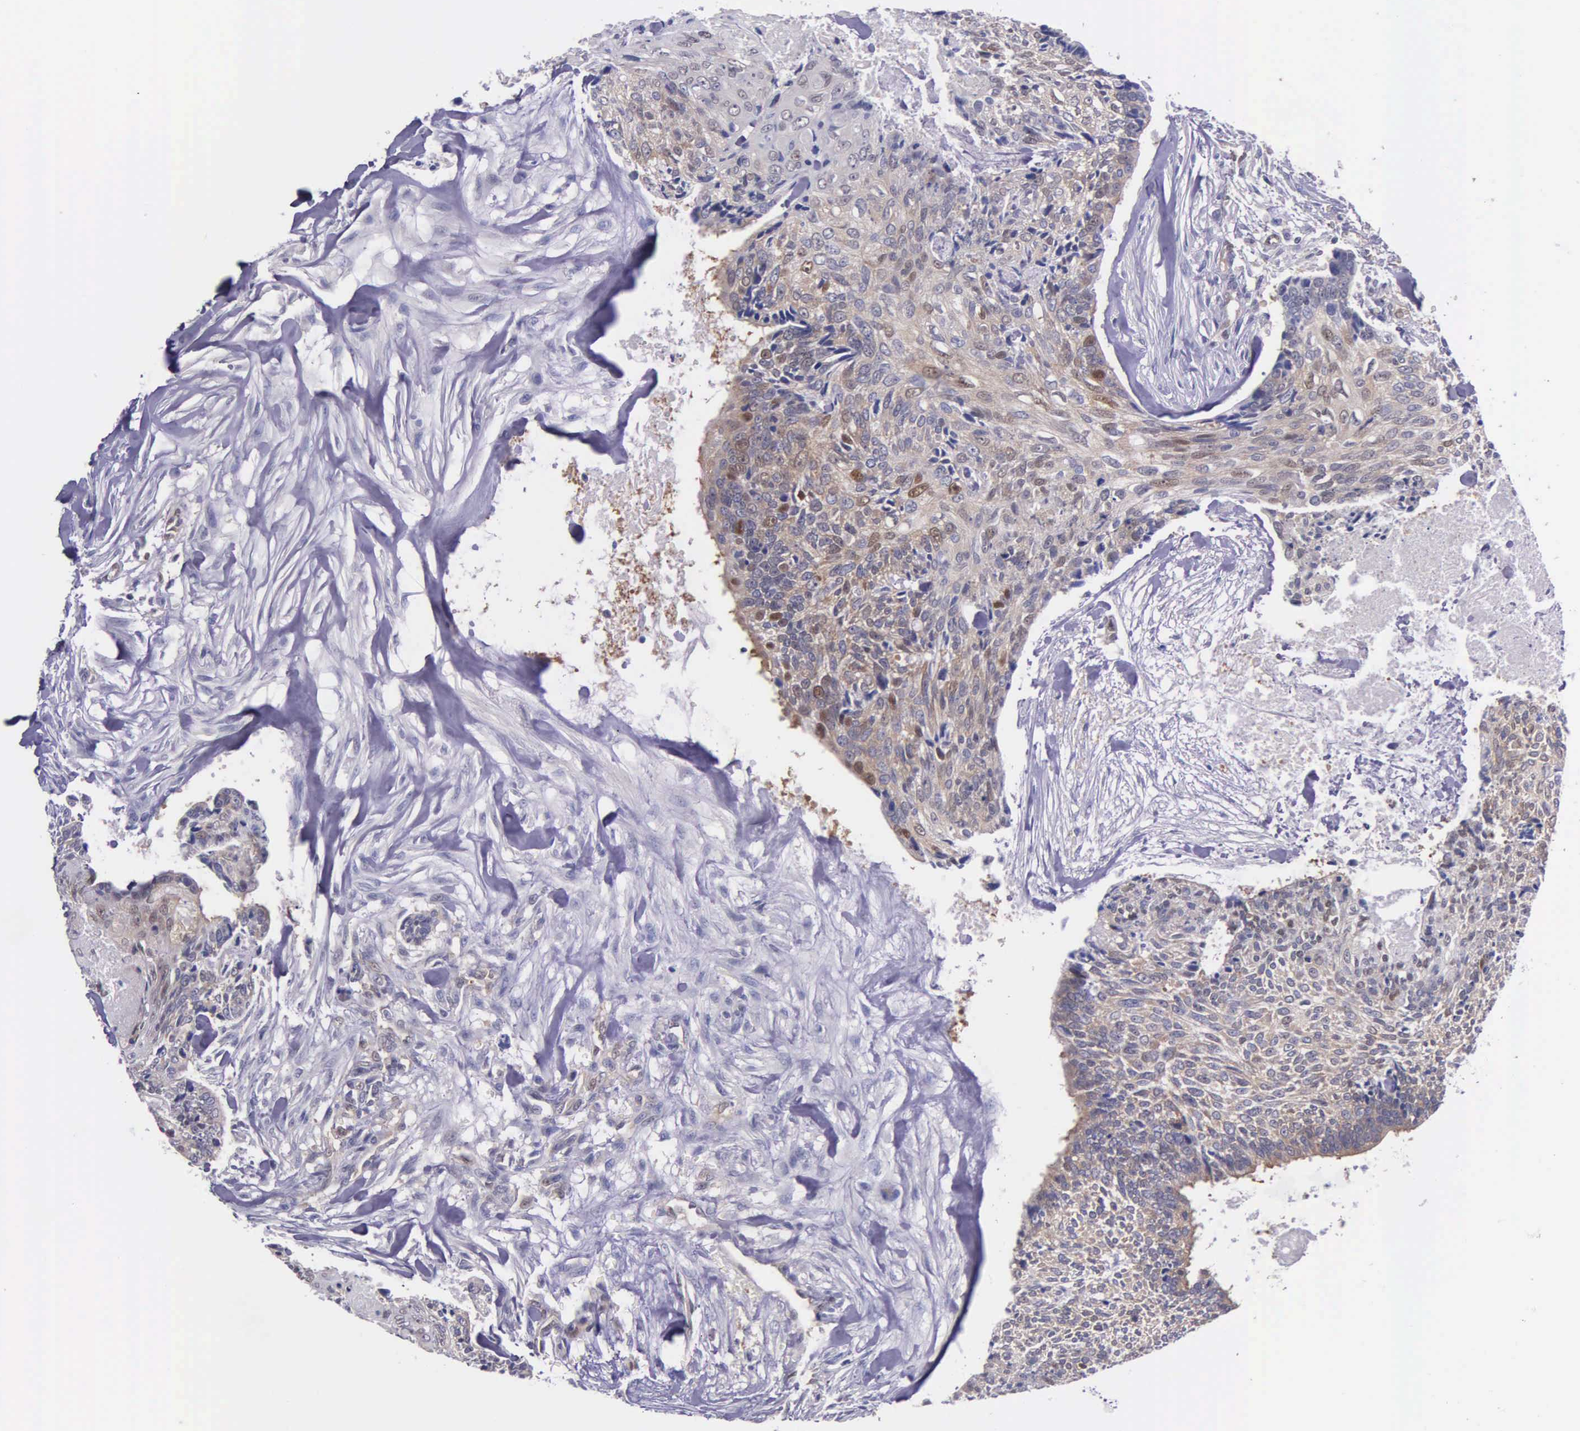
{"staining": {"intensity": "weak", "quantity": ">75%", "location": "cytoplasmic/membranous"}, "tissue": "head and neck cancer", "cell_type": "Tumor cells", "image_type": "cancer", "snomed": [{"axis": "morphology", "description": "Squamous cell carcinoma, NOS"}, {"axis": "topography", "description": "Salivary gland"}, {"axis": "topography", "description": "Head-Neck"}], "caption": "Immunohistochemistry (IHC) staining of squamous cell carcinoma (head and neck), which exhibits low levels of weak cytoplasmic/membranous staining in about >75% of tumor cells indicating weak cytoplasmic/membranous protein expression. The staining was performed using DAB (brown) for protein detection and nuclei were counterstained in hematoxylin (blue).", "gene": "GMPR2", "patient": {"sex": "male", "age": 70}}